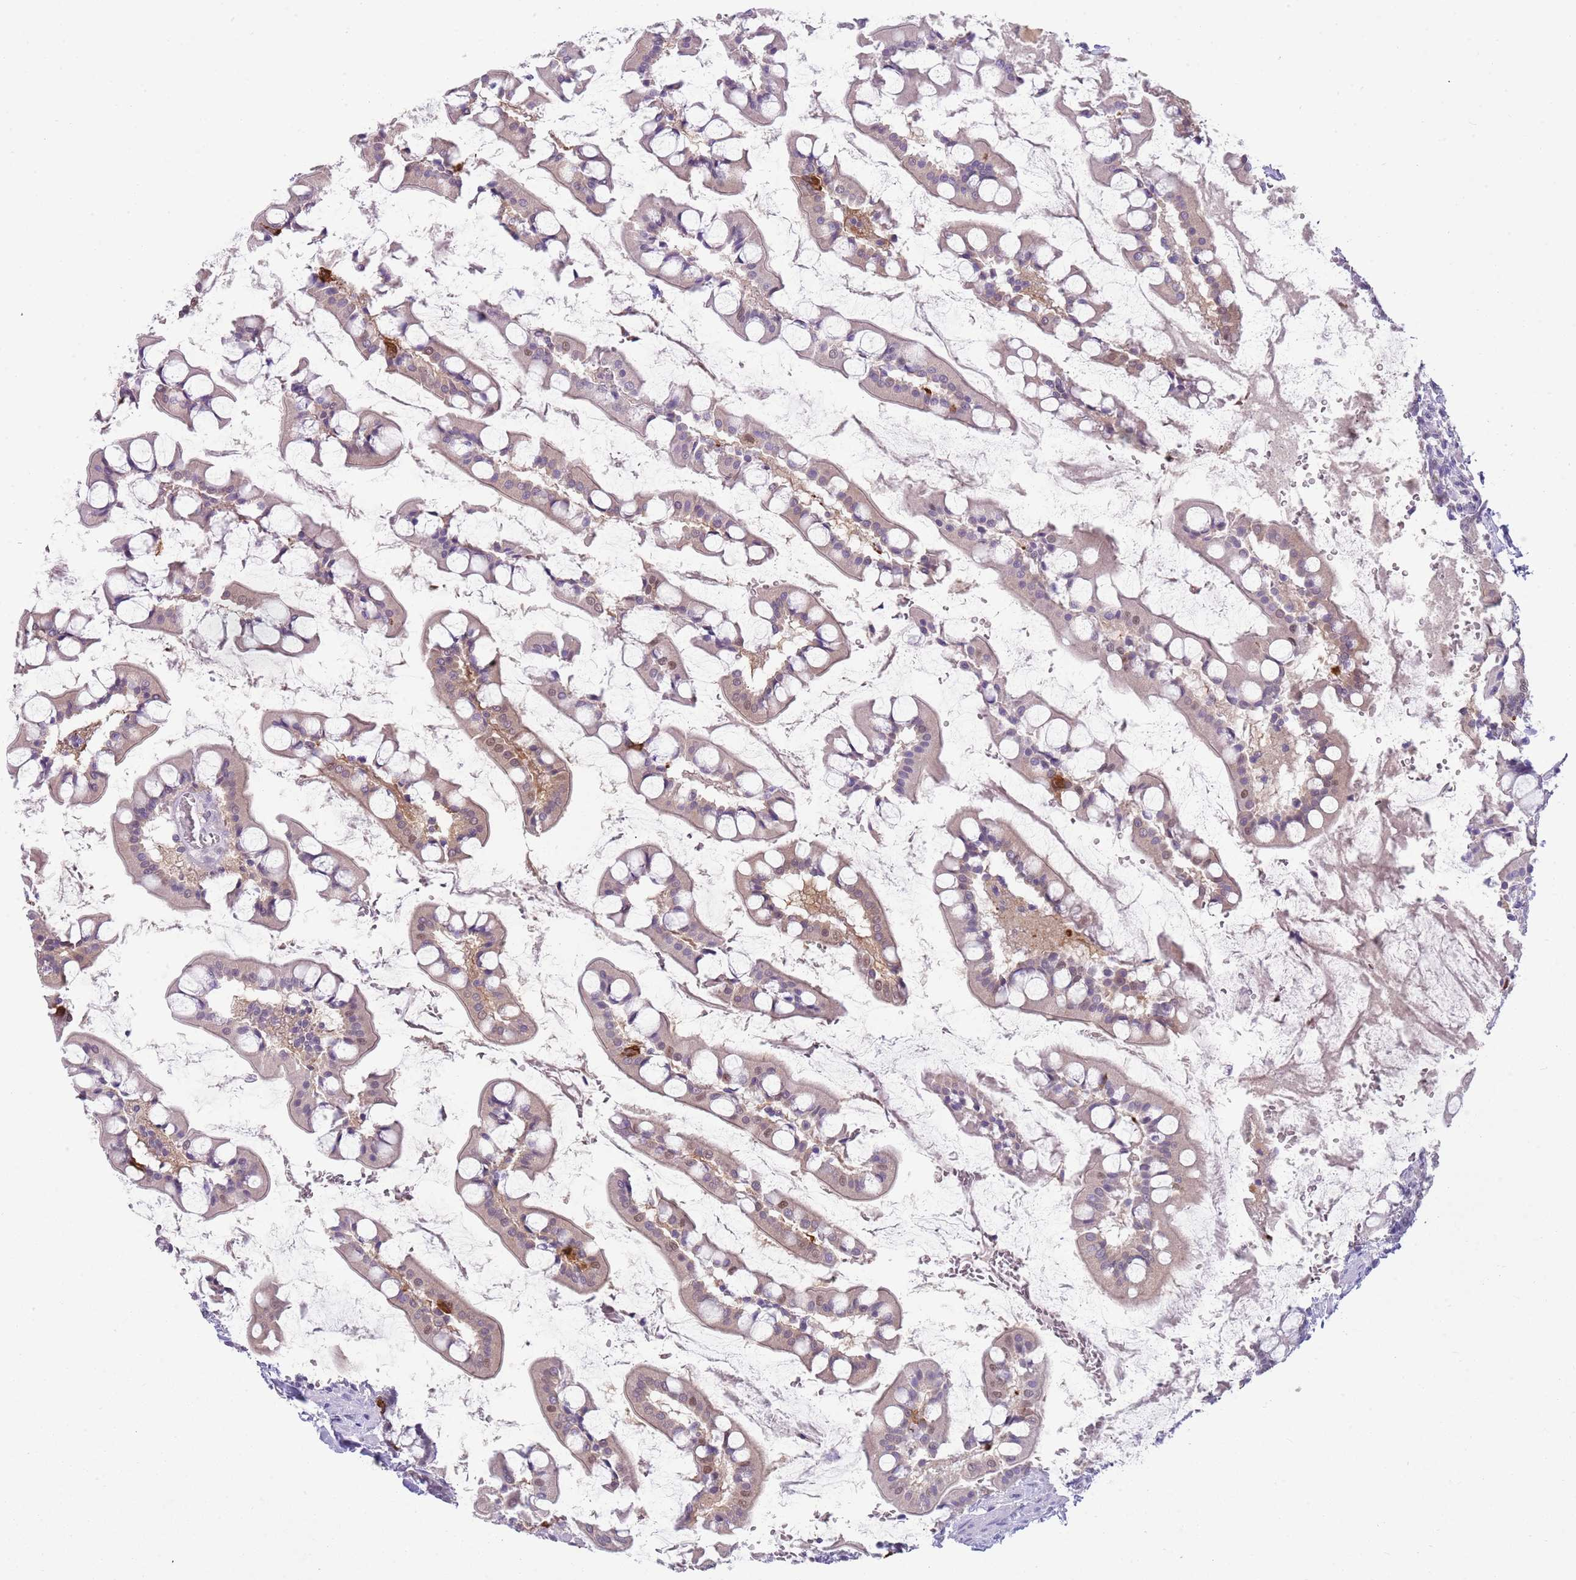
{"staining": {"intensity": "moderate", "quantity": "25%-75%", "location": "nuclear"}, "tissue": "small intestine", "cell_type": "Glandular cells", "image_type": "normal", "snomed": [{"axis": "morphology", "description": "Normal tissue, NOS"}, {"axis": "topography", "description": "Small intestine"}], "caption": "A brown stain labels moderate nuclear staining of a protein in glandular cells of benign small intestine.", "gene": "SEPHS2", "patient": {"sex": "male", "age": 52}}